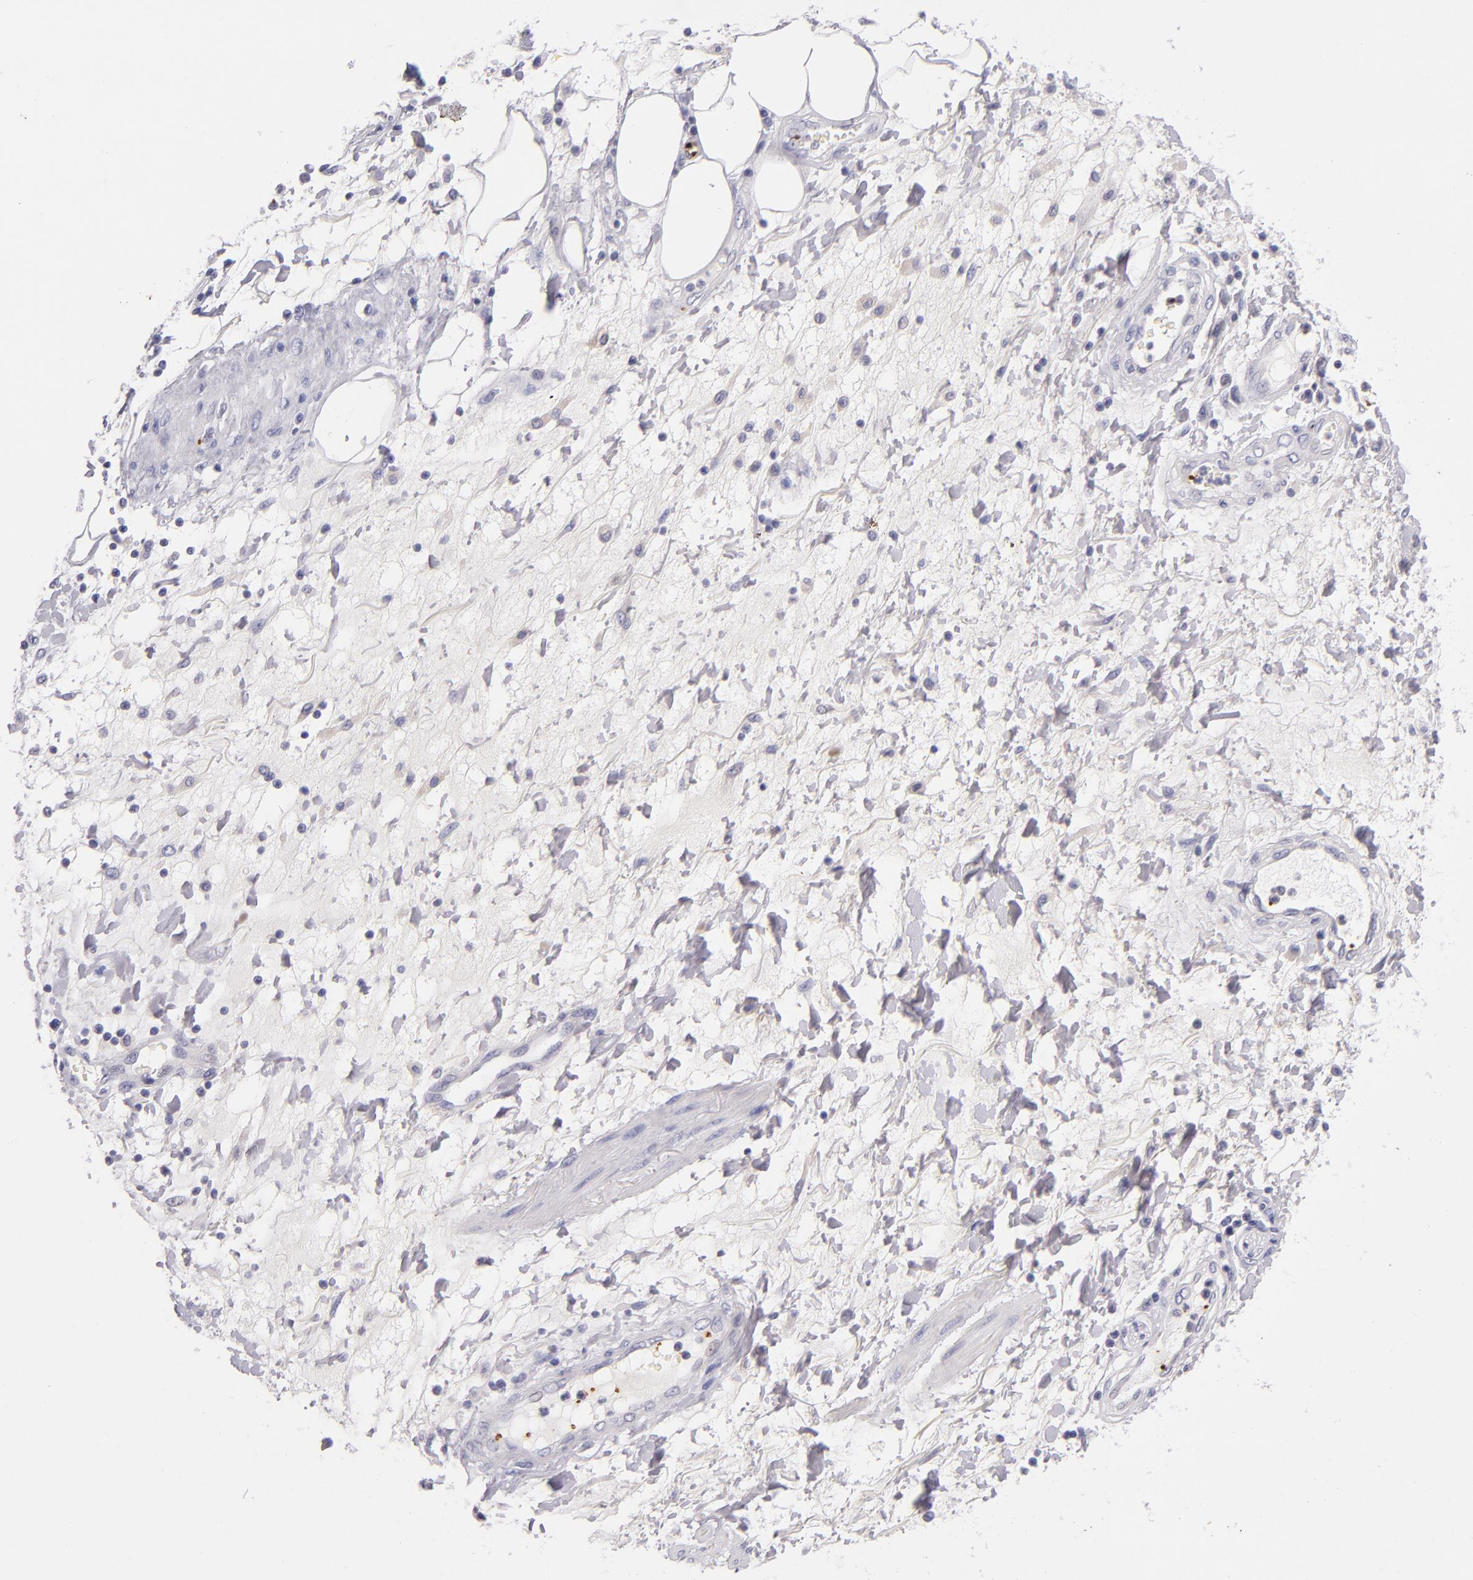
{"staining": {"intensity": "negative", "quantity": "none", "location": "none"}, "tissue": "stomach cancer", "cell_type": "Tumor cells", "image_type": "cancer", "snomed": [{"axis": "morphology", "description": "Adenocarcinoma, NOS"}, {"axis": "topography", "description": "Pancreas"}, {"axis": "topography", "description": "Stomach, upper"}], "caption": "Immunohistochemistry (IHC) of human stomach adenocarcinoma exhibits no staining in tumor cells.", "gene": "GP1BA", "patient": {"sex": "male", "age": 77}}